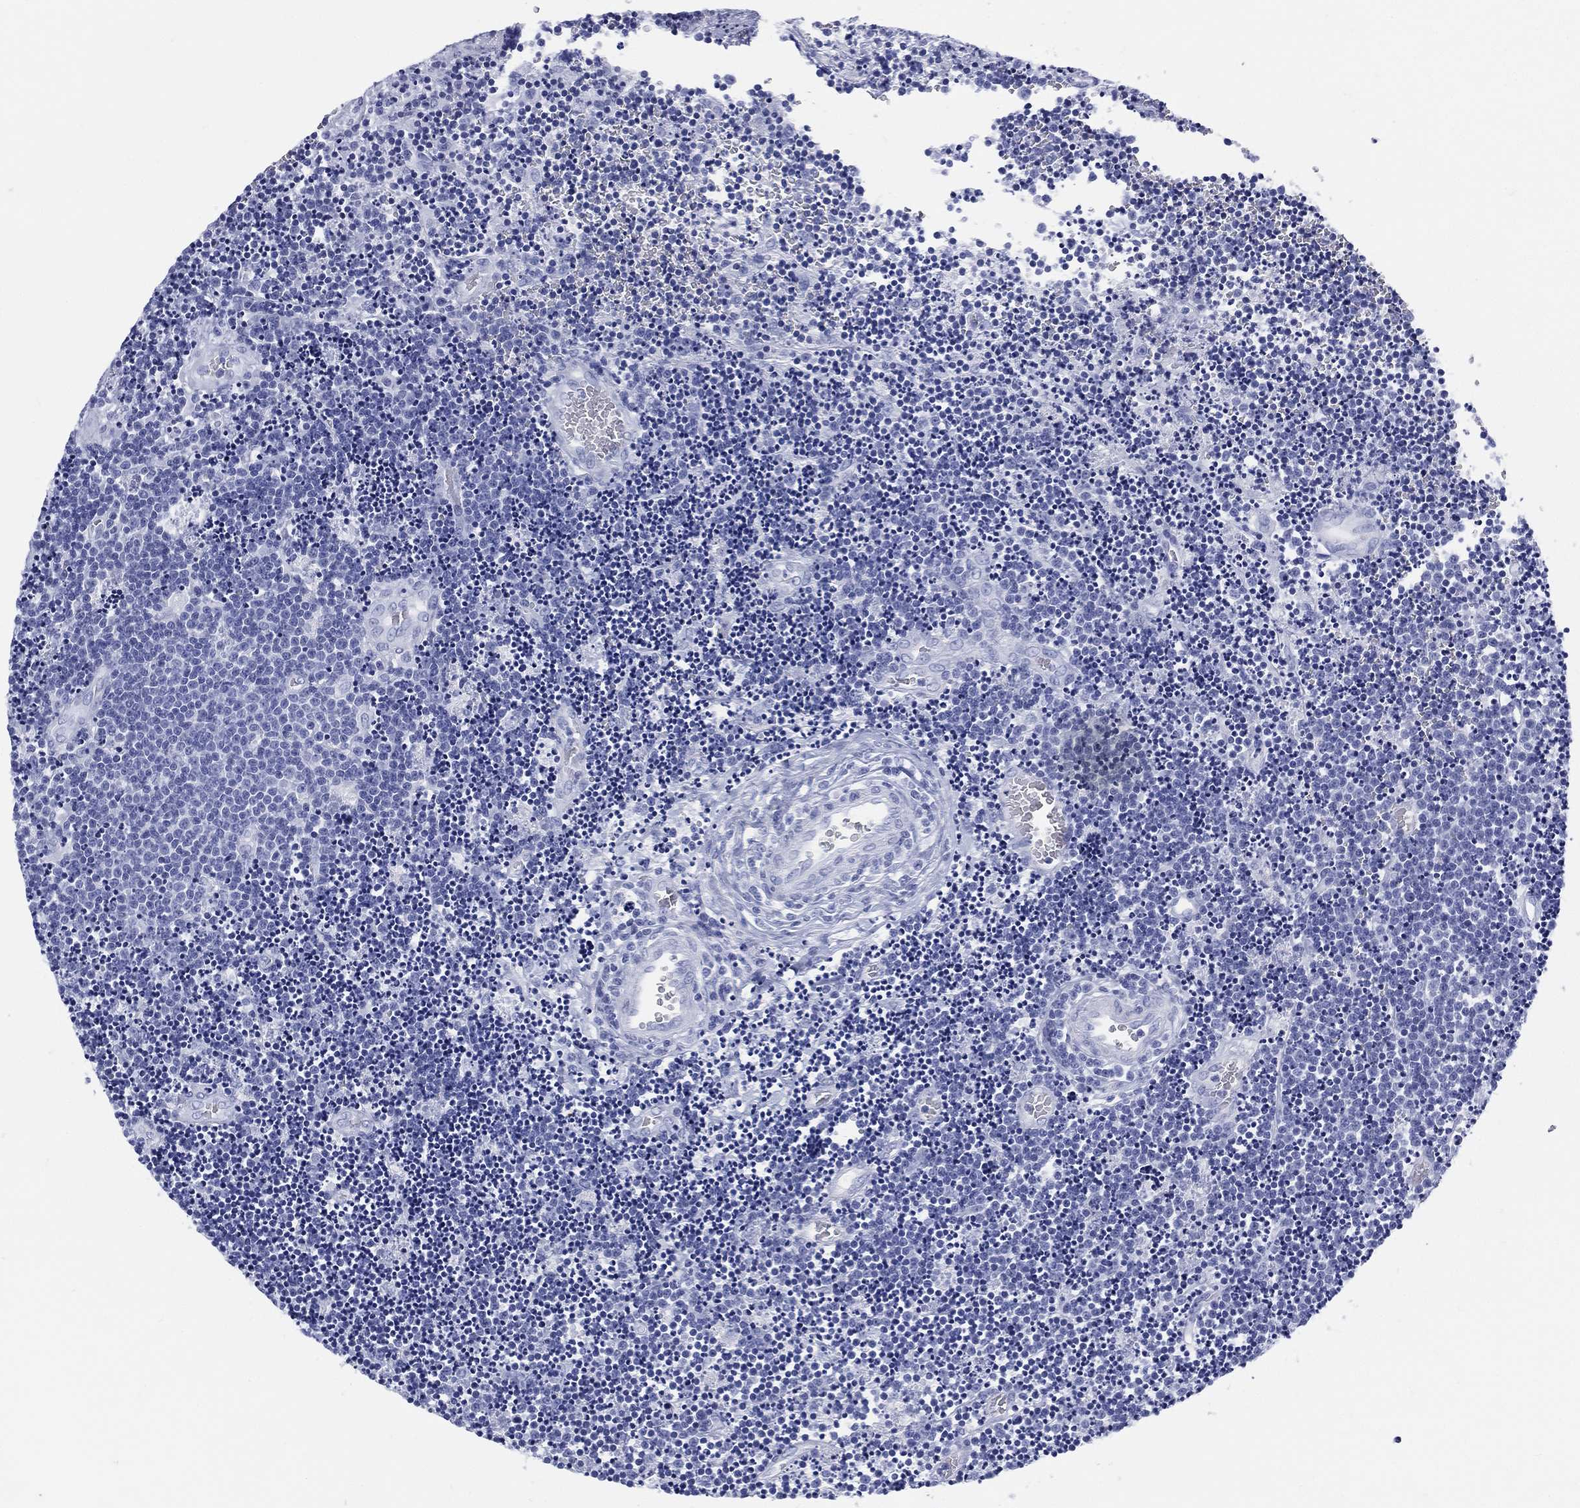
{"staining": {"intensity": "negative", "quantity": "none", "location": "none"}, "tissue": "lymphoma", "cell_type": "Tumor cells", "image_type": "cancer", "snomed": [{"axis": "morphology", "description": "Malignant lymphoma, non-Hodgkin's type, Low grade"}, {"axis": "topography", "description": "Brain"}], "caption": "Tumor cells are negative for protein expression in human low-grade malignant lymphoma, non-Hodgkin's type.", "gene": "ETNPPL", "patient": {"sex": "female", "age": 66}}